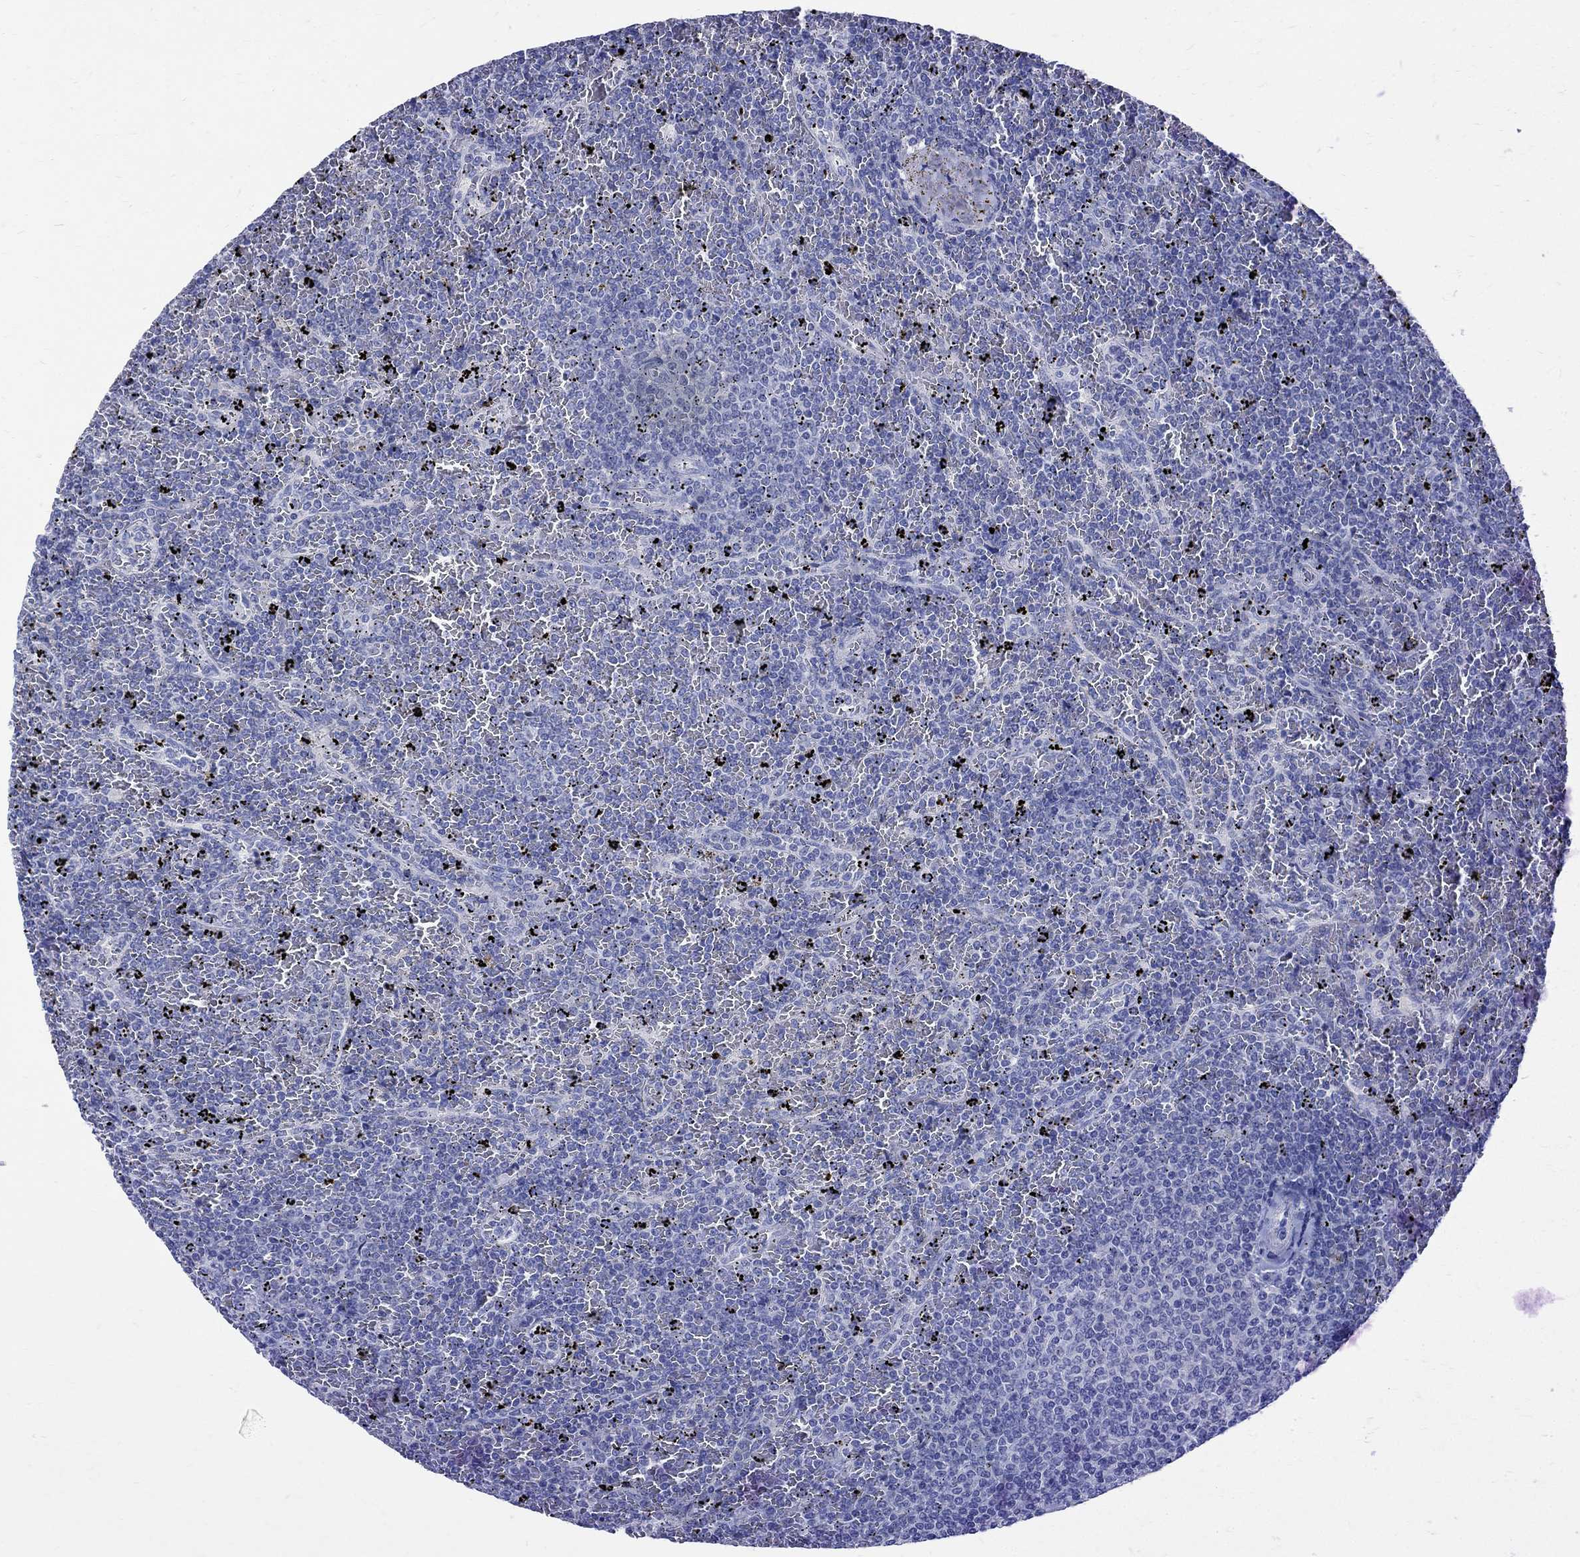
{"staining": {"intensity": "negative", "quantity": "none", "location": "none"}, "tissue": "lymphoma", "cell_type": "Tumor cells", "image_type": "cancer", "snomed": [{"axis": "morphology", "description": "Malignant lymphoma, non-Hodgkin's type, Low grade"}, {"axis": "topography", "description": "Spleen"}], "caption": "There is no significant staining in tumor cells of lymphoma. (DAB immunohistochemistry (IHC), high magnification).", "gene": "MAGEB6", "patient": {"sex": "female", "age": 77}}